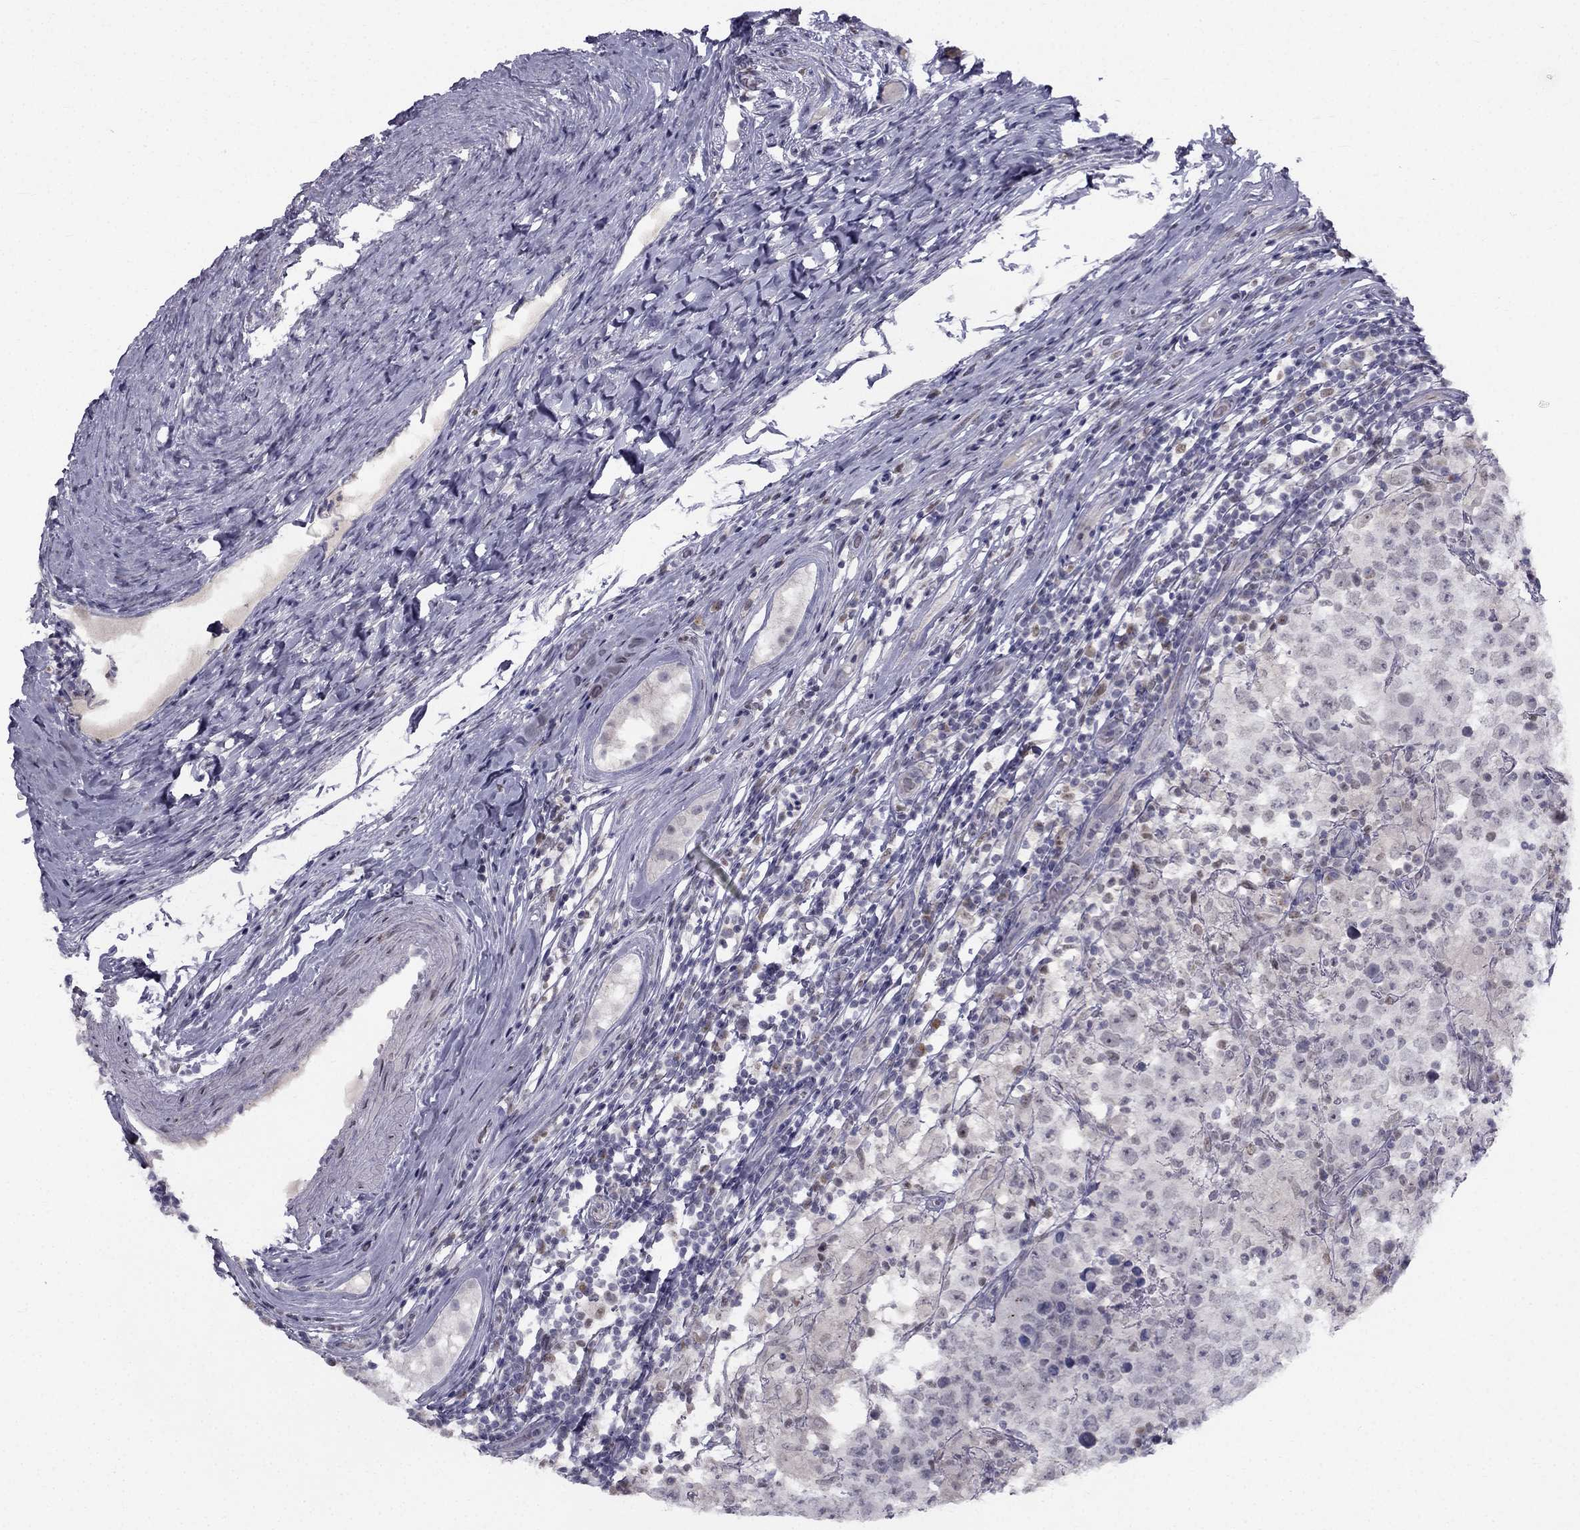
{"staining": {"intensity": "negative", "quantity": "none", "location": "none"}, "tissue": "testis cancer", "cell_type": "Tumor cells", "image_type": "cancer", "snomed": [{"axis": "morphology", "description": "Seminoma, NOS"}, {"axis": "morphology", "description": "Carcinoma, Embryonal, NOS"}, {"axis": "topography", "description": "Testis"}], "caption": "High power microscopy histopathology image of an immunohistochemistry histopathology image of testis embryonal carcinoma, revealing no significant positivity in tumor cells.", "gene": "TRPS1", "patient": {"sex": "male", "age": 41}}